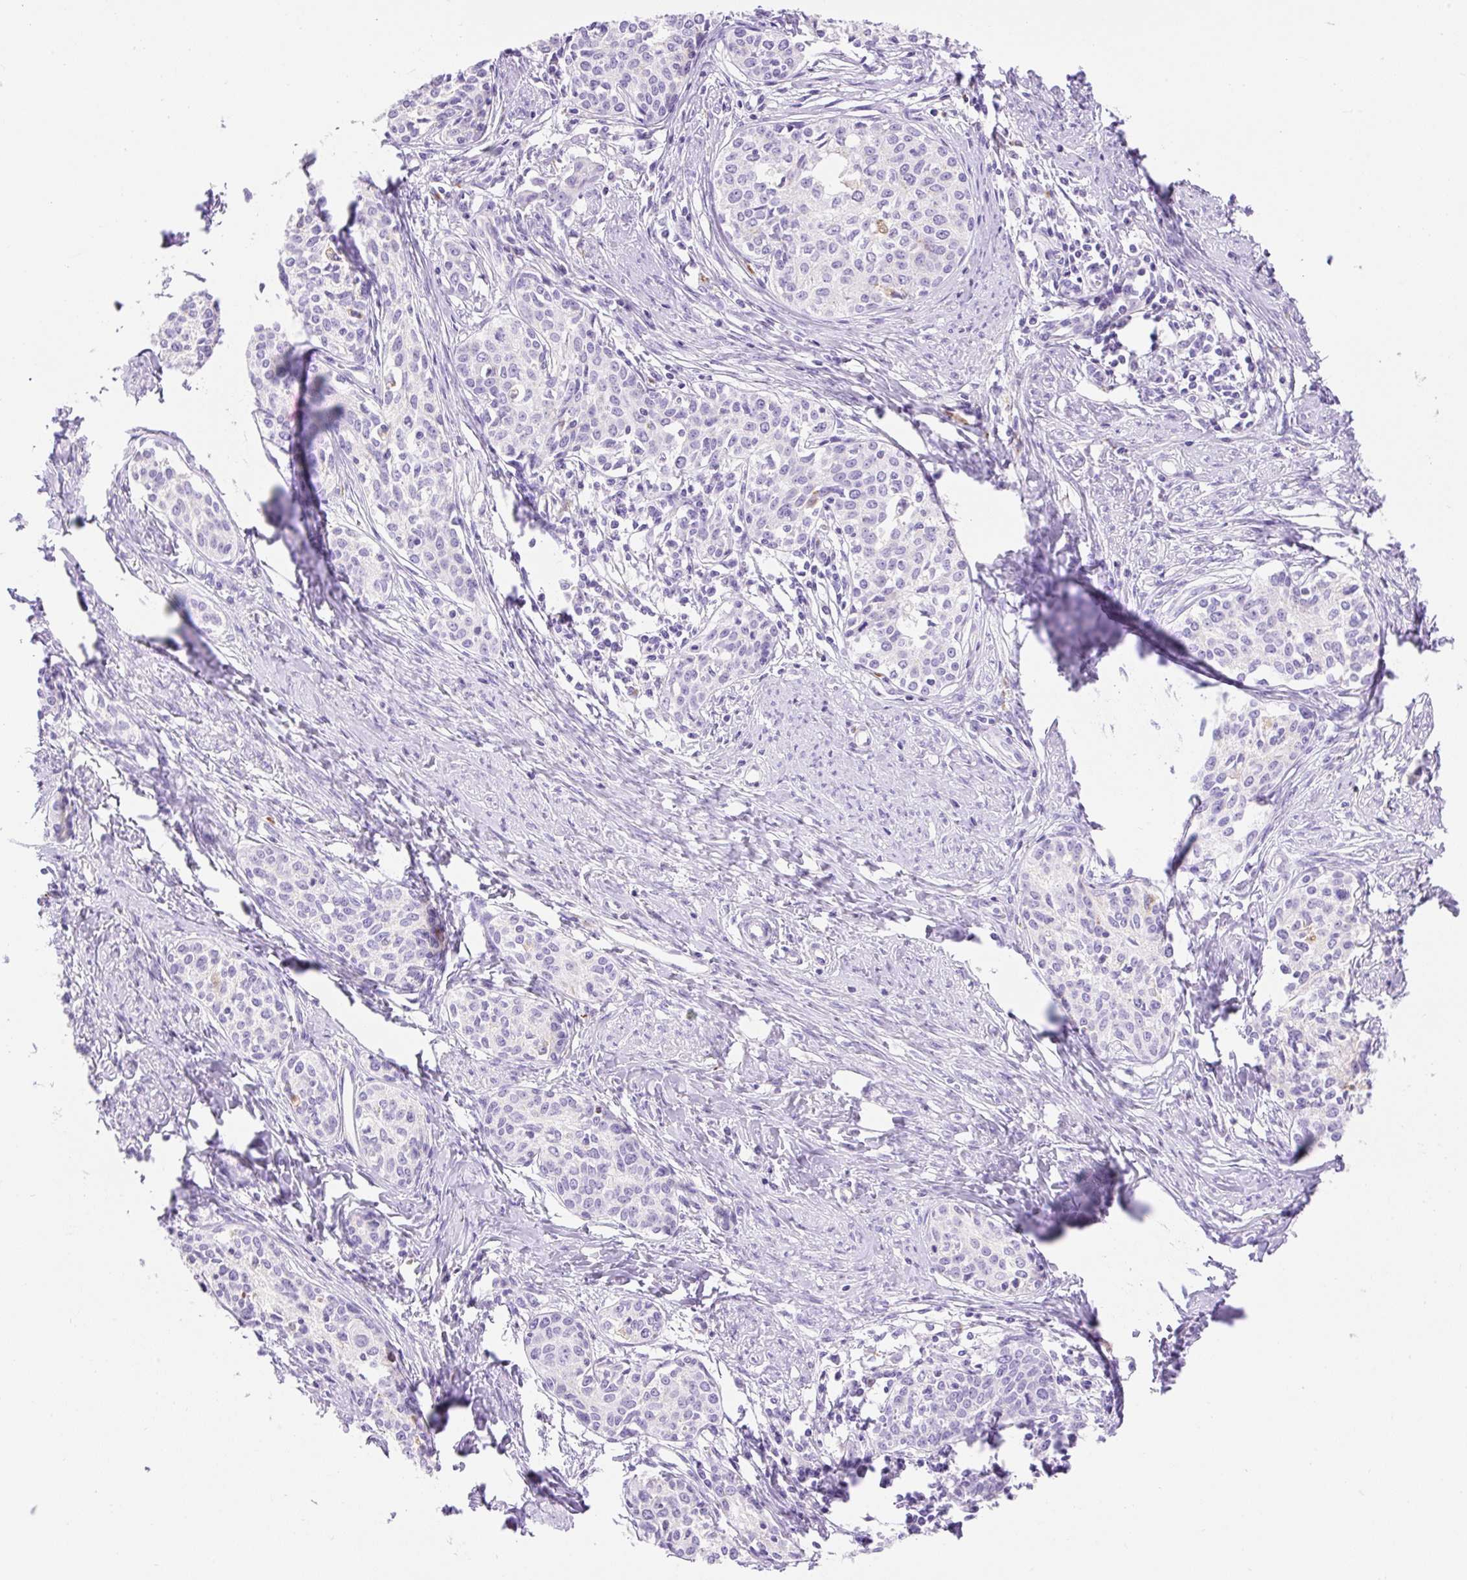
{"staining": {"intensity": "negative", "quantity": "none", "location": "none"}, "tissue": "cervical cancer", "cell_type": "Tumor cells", "image_type": "cancer", "snomed": [{"axis": "morphology", "description": "Squamous cell carcinoma, NOS"}, {"axis": "morphology", "description": "Adenocarcinoma, NOS"}, {"axis": "topography", "description": "Cervix"}], "caption": "Immunohistochemistry photomicrograph of neoplastic tissue: squamous cell carcinoma (cervical) stained with DAB reveals no significant protein staining in tumor cells.", "gene": "HEXB", "patient": {"sex": "female", "age": 52}}